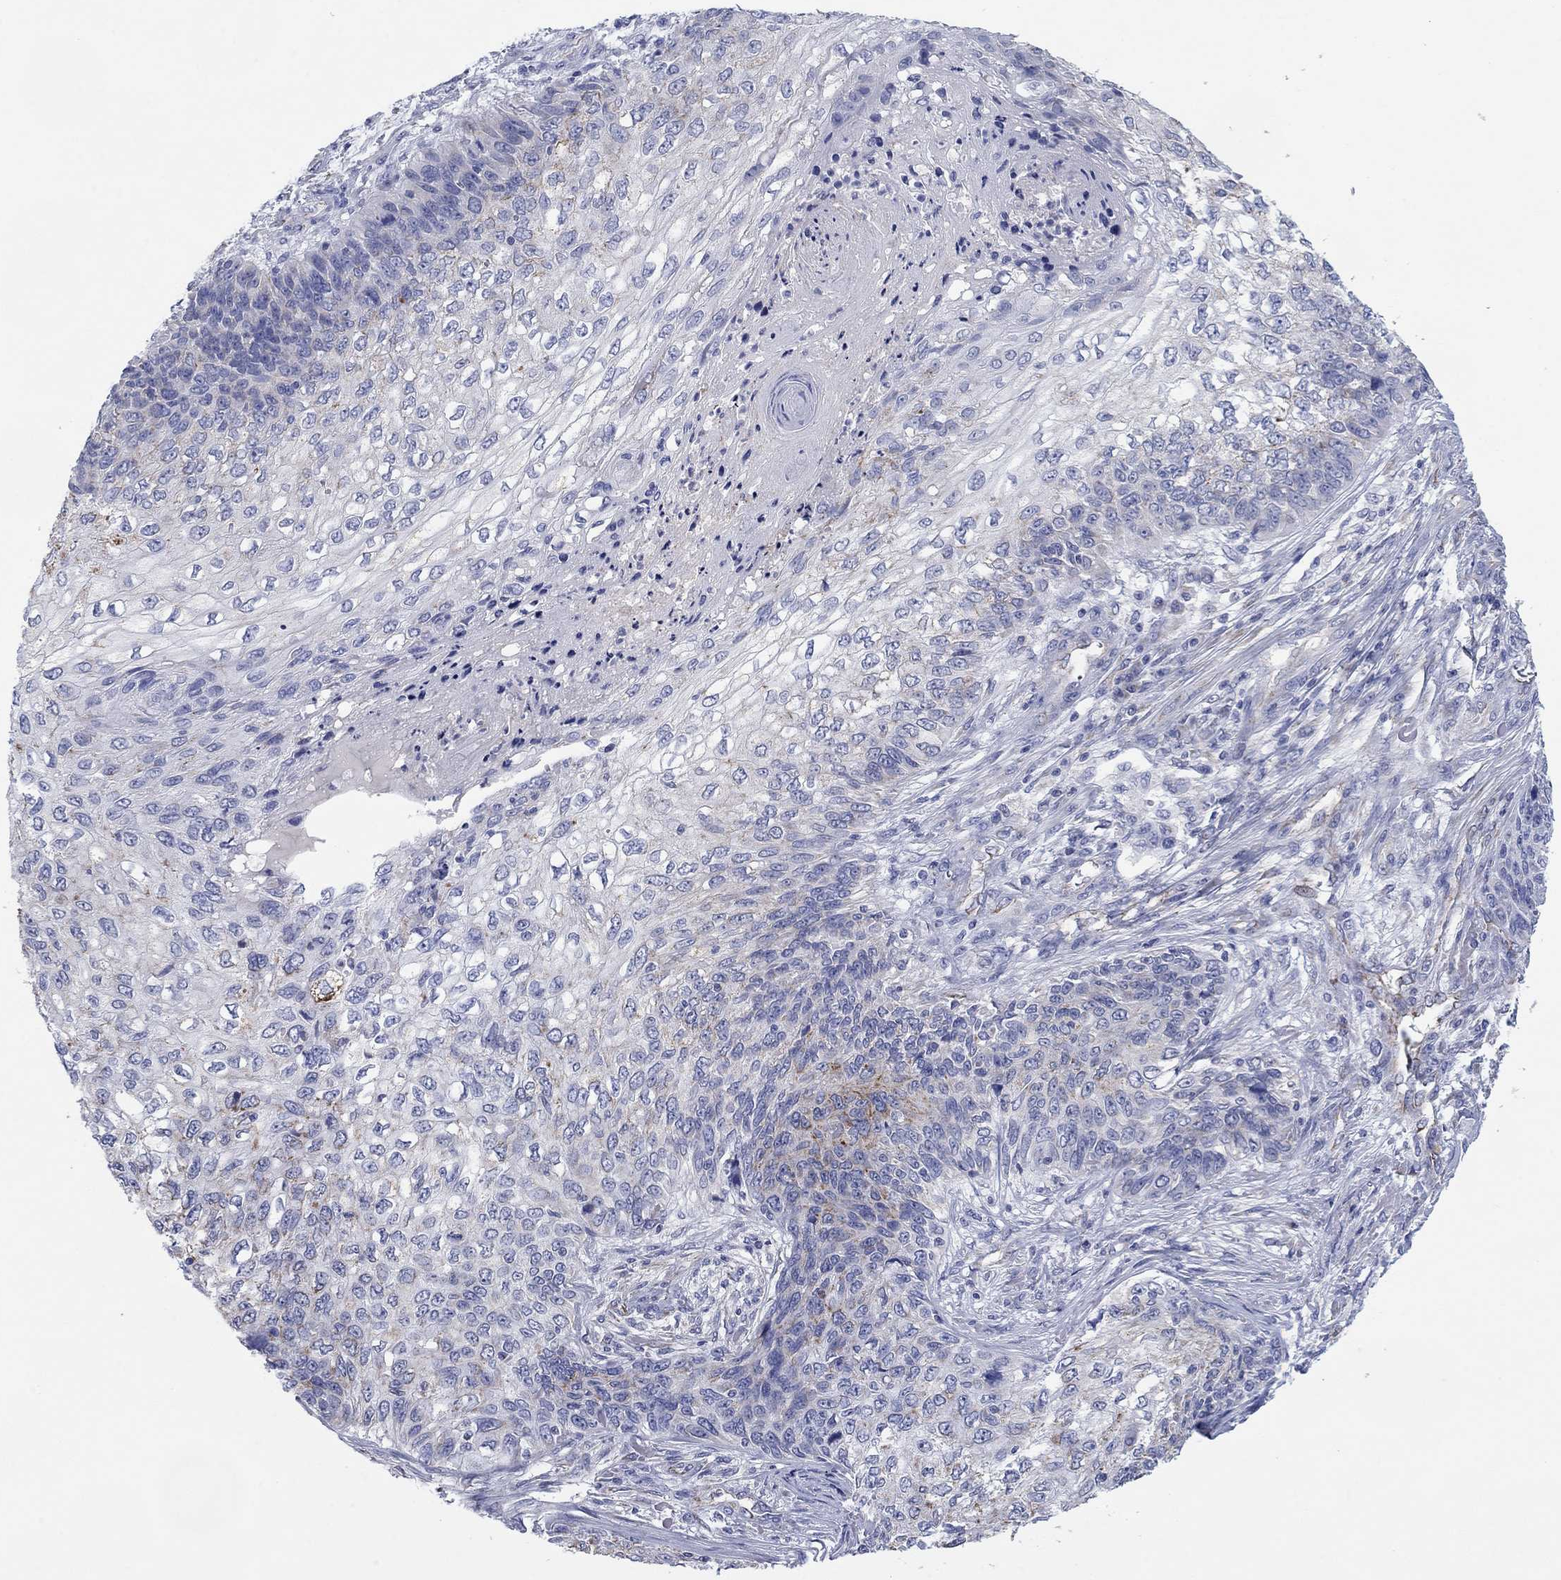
{"staining": {"intensity": "moderate", "quantity": "<25%", "location": "cytoplasmic/membranous"}, "tissue": "skin cancer", "cell_type": "Tumor cells", "image_type": "cancer", "snomed": [{"axis": "morphology", "description": "Squamous cell carcinoma, NOS"}, {"axis": "topography", "description": "Skin"}], "caption": "A high-resolution image shows IHC staining of squamous cell carcinoma (skin), which demonstrates moderate cytoplasmic/membranous expression in approximately <25% of tumor cells. (Brightfield microscopy of DAB IHC at high magnification).", "gene": "MGST3", "patient": {"sex": "male", "age": 92}}